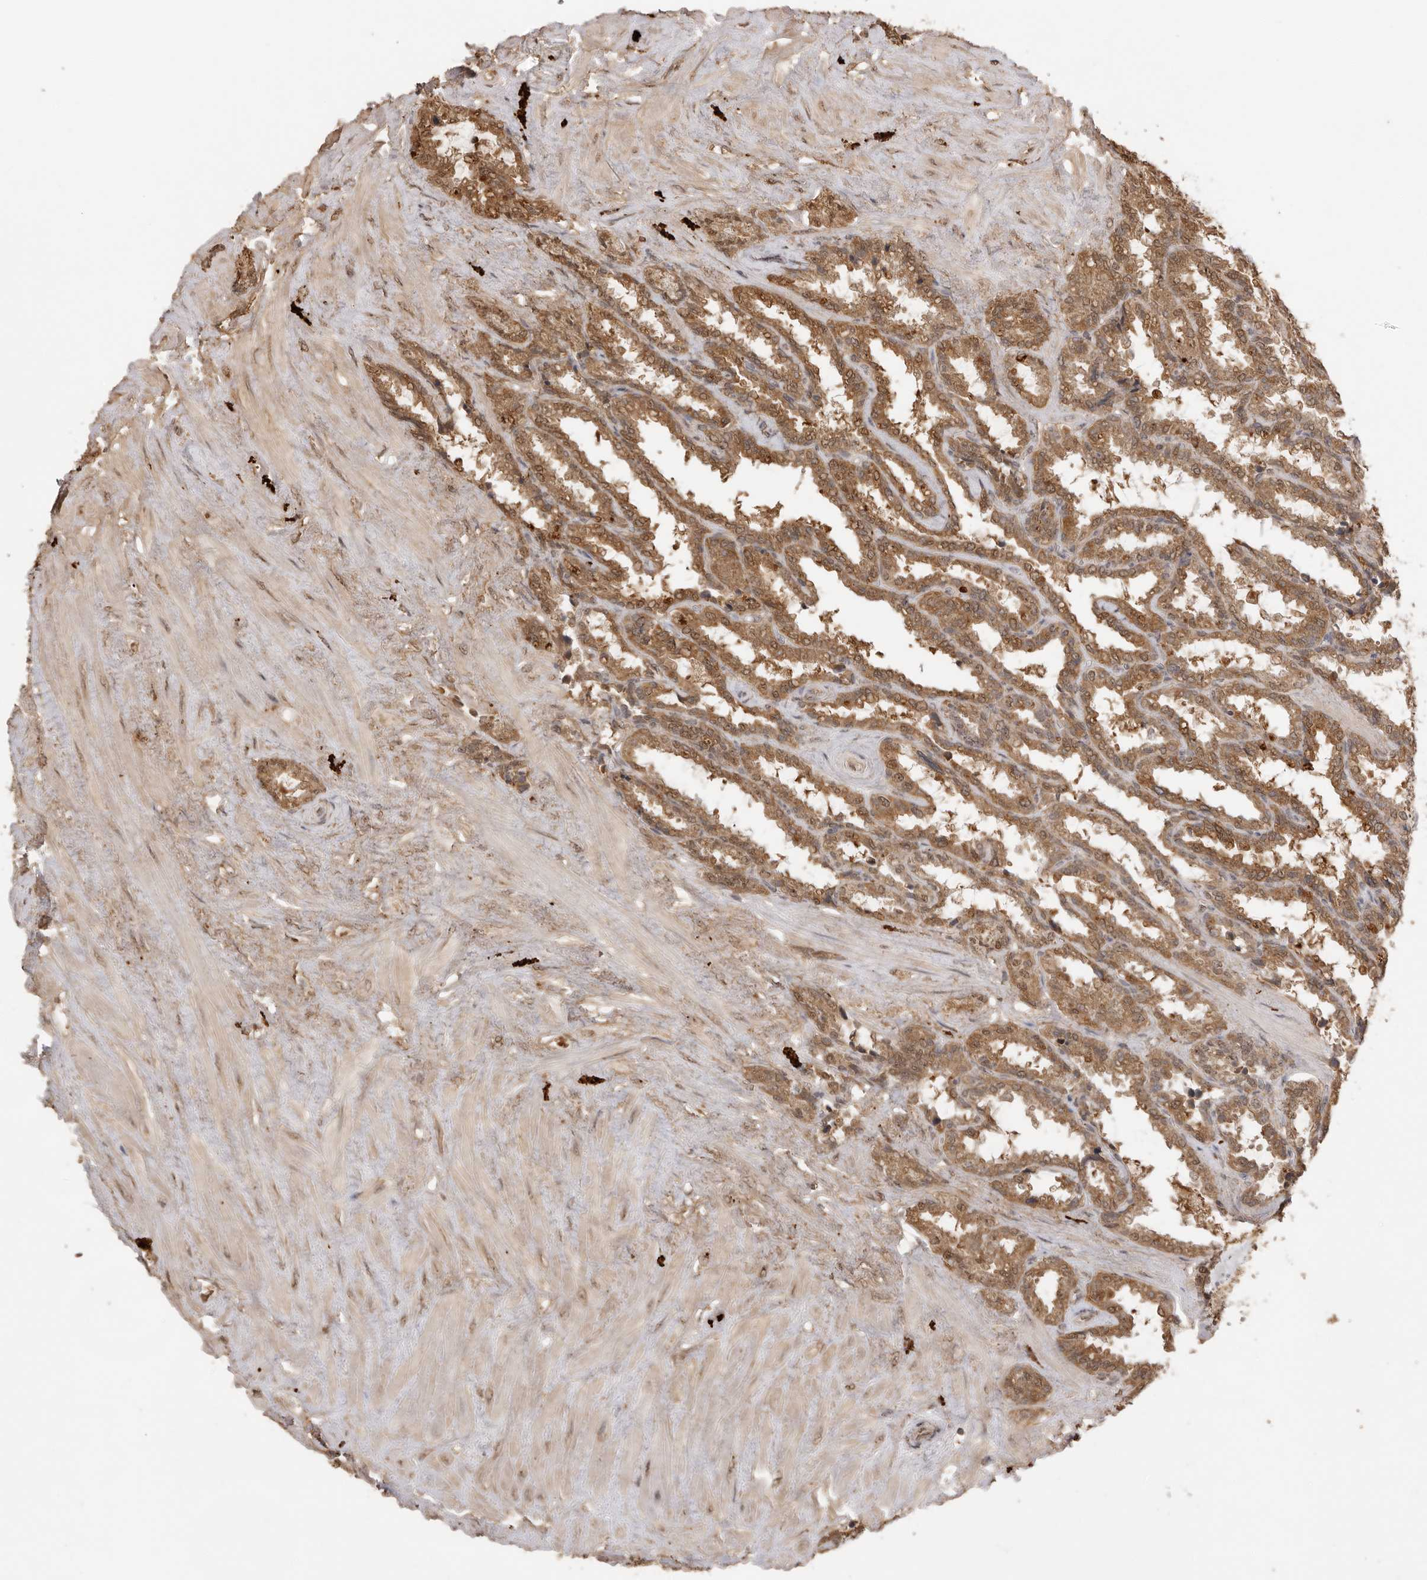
{"staining": {"intensity": "strong", "quantity": ">75%", "location": "cytoplasmic/membranous"}, "tissue": "seminal vesicle", "cell_type": "Glandular cells", "image_type": "normal", "snomed": [{"axis": "morphology", "description": "Normal tissue, NOS"}, {"axis": "topography", "description": "Seminal veicle"}], "caption": "Approximately >75% of glandular cells in unremarkable human seminal vesicle demonstrate strong cytoplasmic/membranous protein expression as visualized by brown immunohistochemical staining.", "gene": "JAG2", "patient": {"sex": "male", "age": 46}}